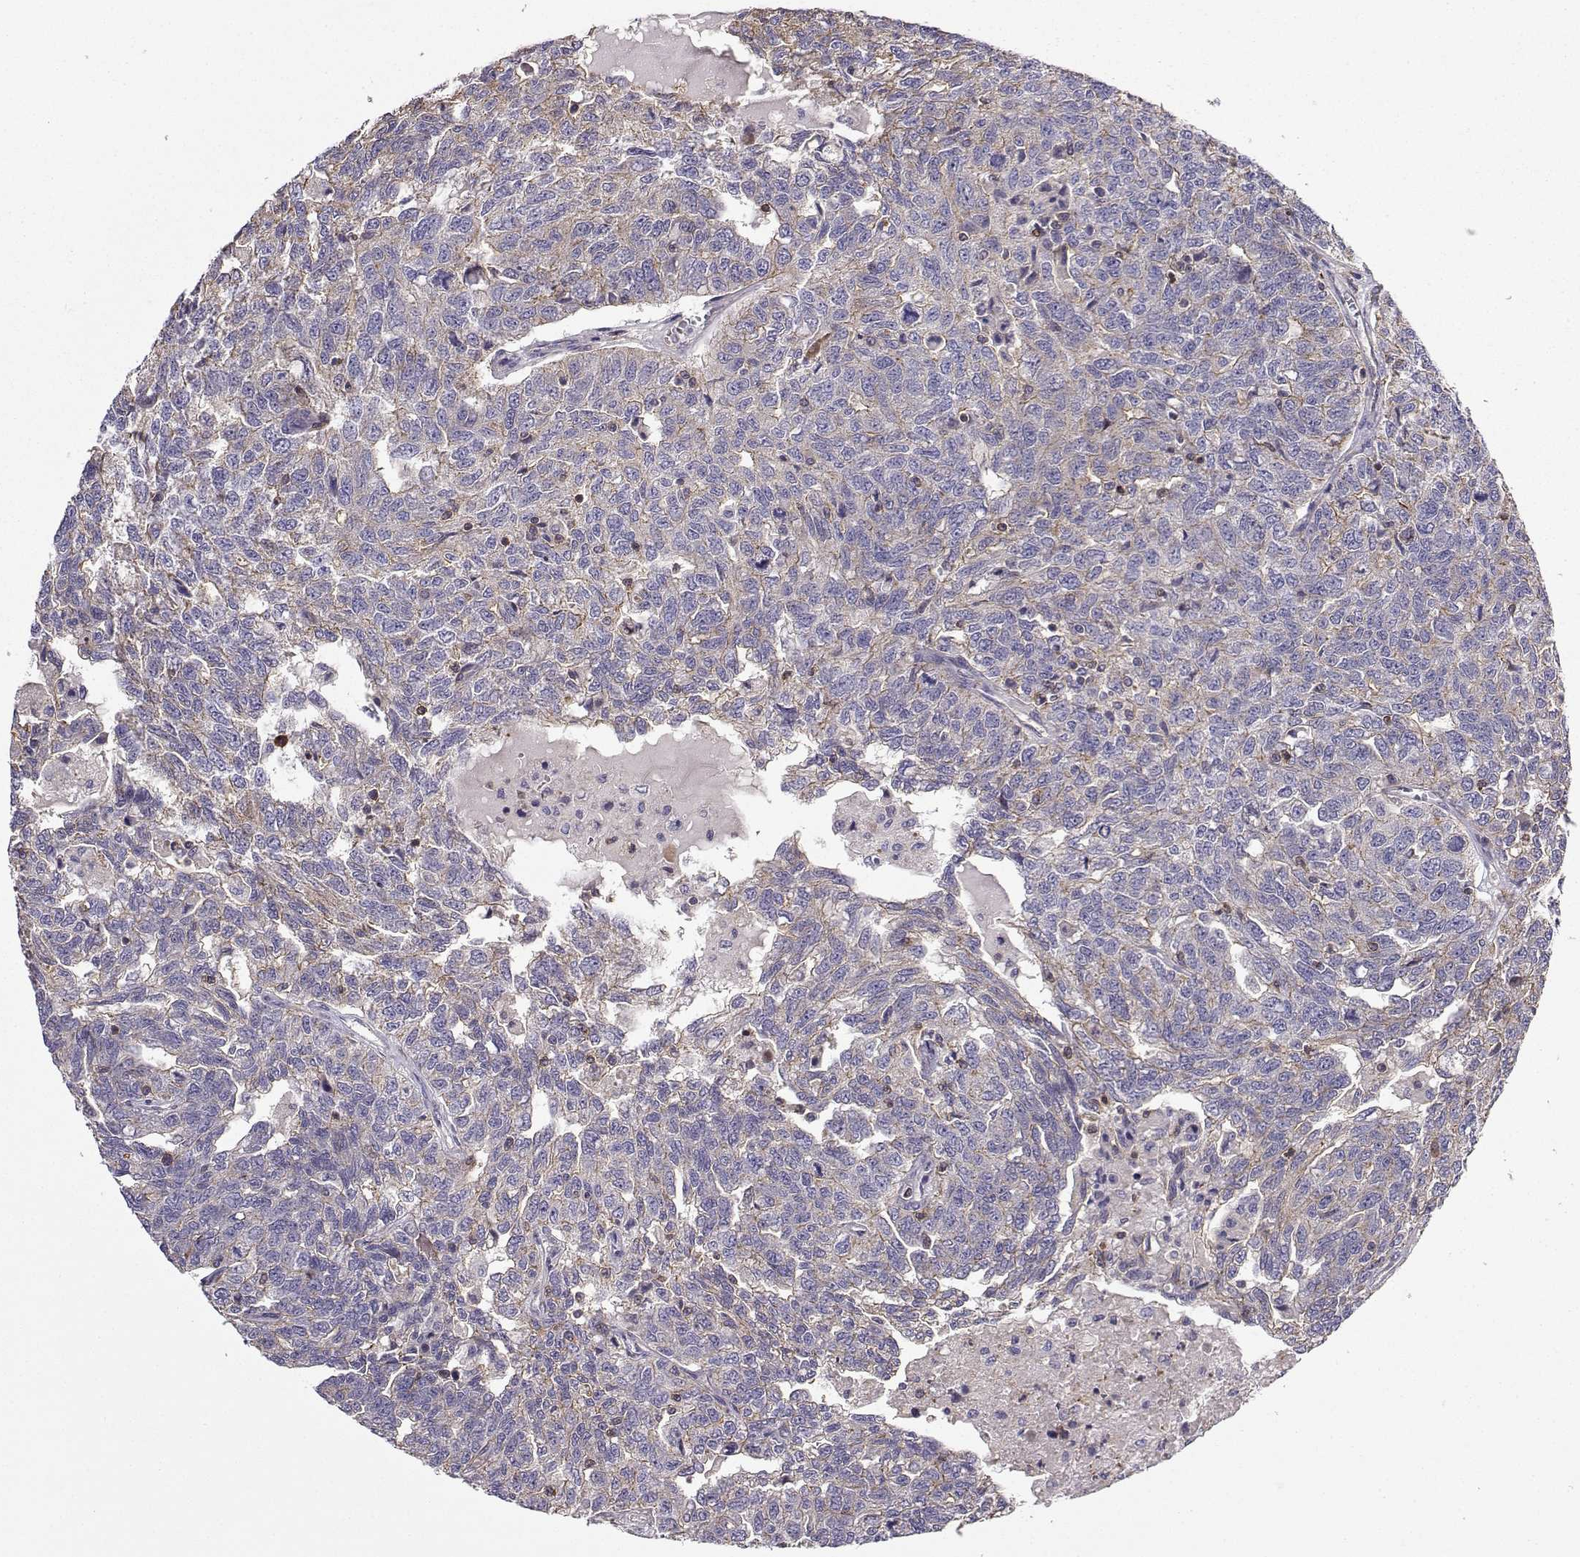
{"staining": {"intensity": "moderate", "quantity": "<25%", "location": "cytoplasmic/membranous"}, "tissue": "ovarian cancer", "cell_type": "Tumor cells", "image_type": "cancer", "snomed": [{"axis": "morphology", "description": "Cystadenocarcinoma, serous, NOS"}, {"axis": "topography", "description": "Ovary"}], "caption": "A high-resolution image shows immunohistochemistry staining of ovarian serous cystadenocarcinoma, which exhibits moderate cytoplasmic/membranous staining in about <25% of tumor cells. (Brightfield microscopy of DAB IHC at high magnification).", "gene": "ITGB8", "patient": {"sex": "female", "age": 71}}